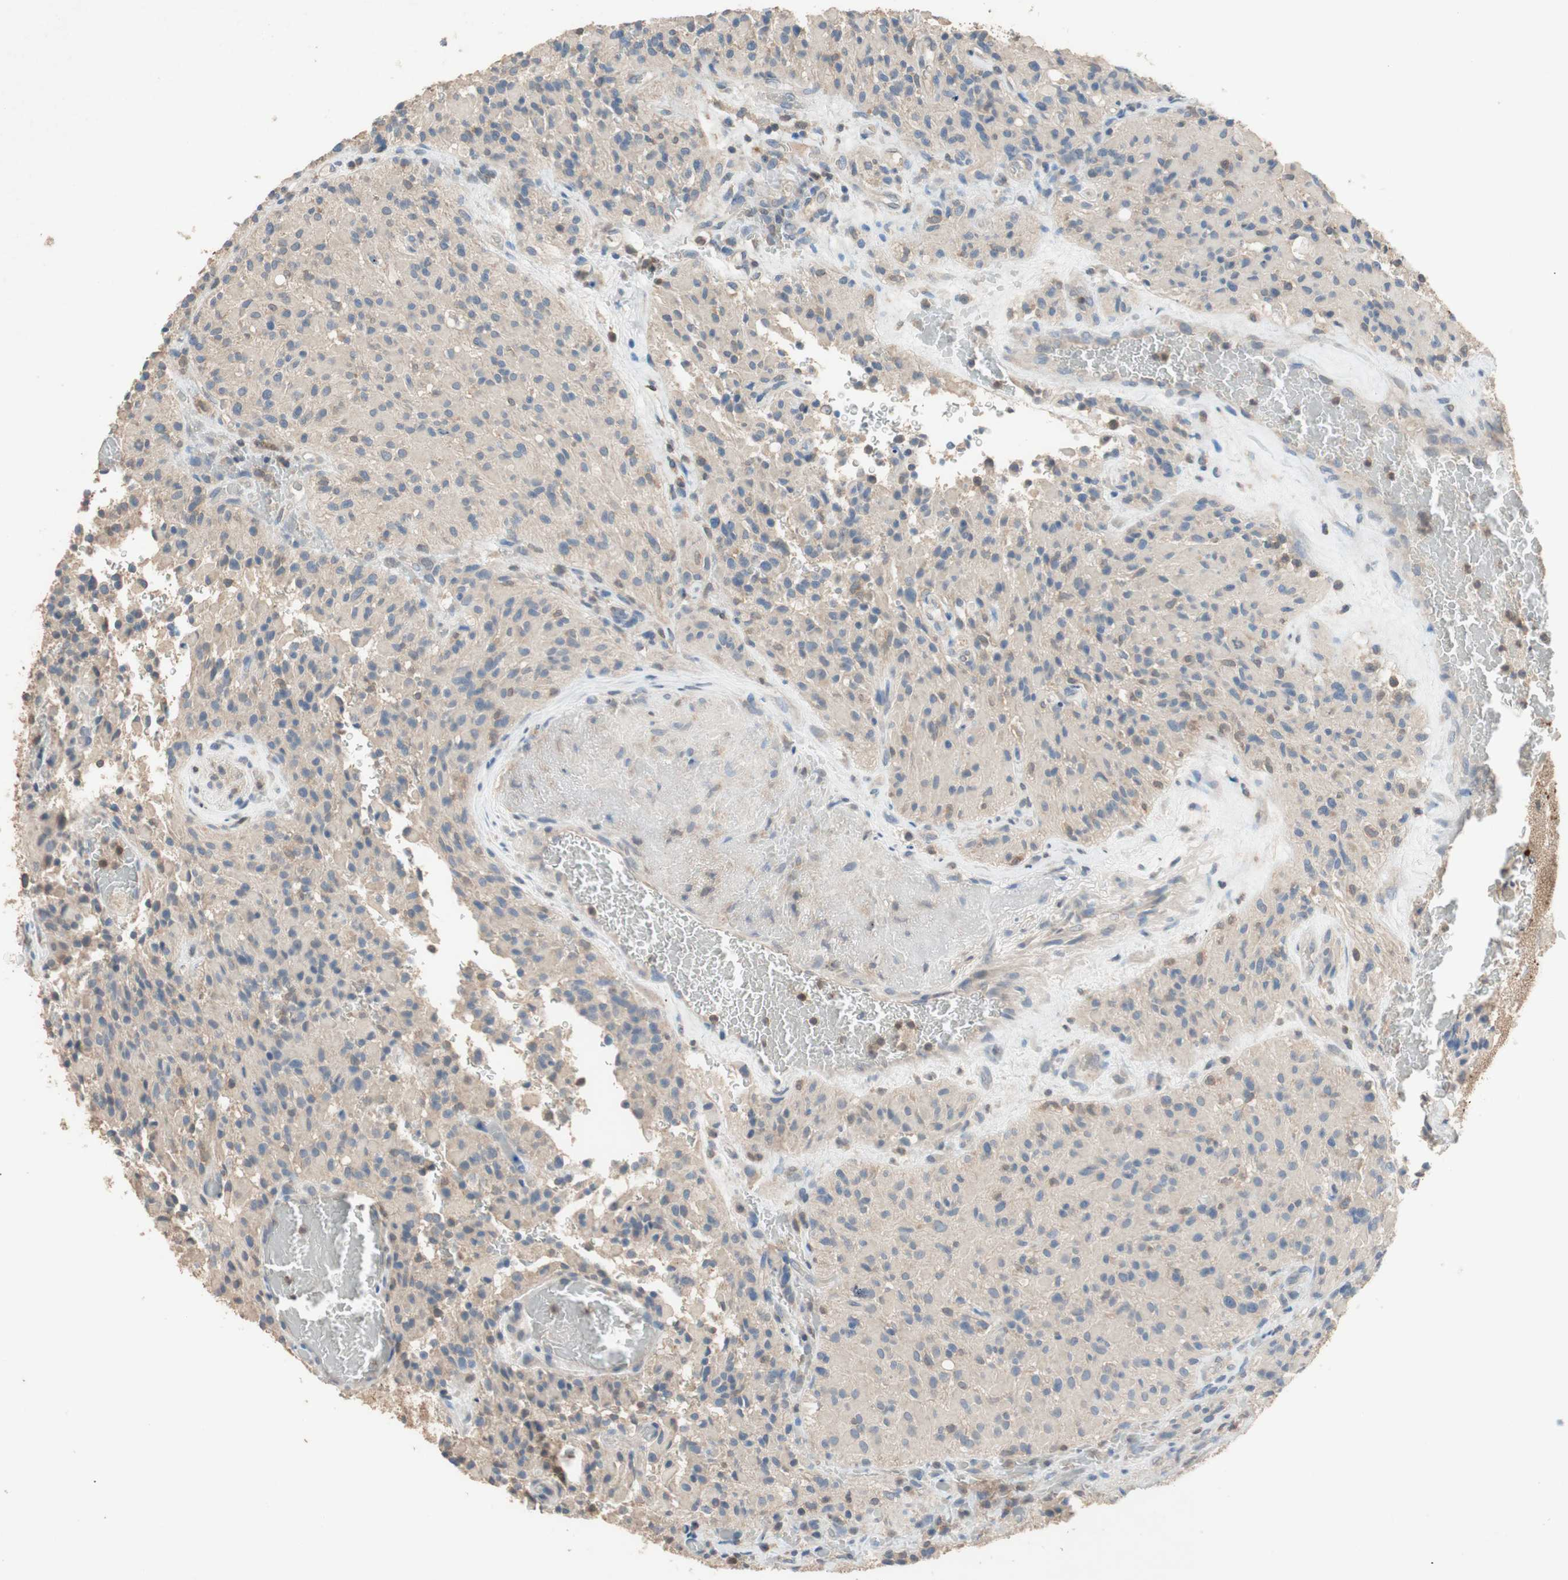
{"staining": {"intensity": "weak", "quantity": "25%-75%", "location": "cytoplasmic/membranous"}, "tissue": "glioma", "cell_type": "Tumor cells", "image_type": "cancer", "snomed": [{"axis": "morphology", "description": "Glioma, malignant, High grade"}, {"axis": "topography", "description": "Brain"}], "caption": "Weak cytoplasmic/membranous staining for a protein is appreciated in about 25%-75% of tumor cells of glioma using immunohistochemistry (IHC).", "gene": "ADAP1", "patient": {"sex": "male", "age": 71}}